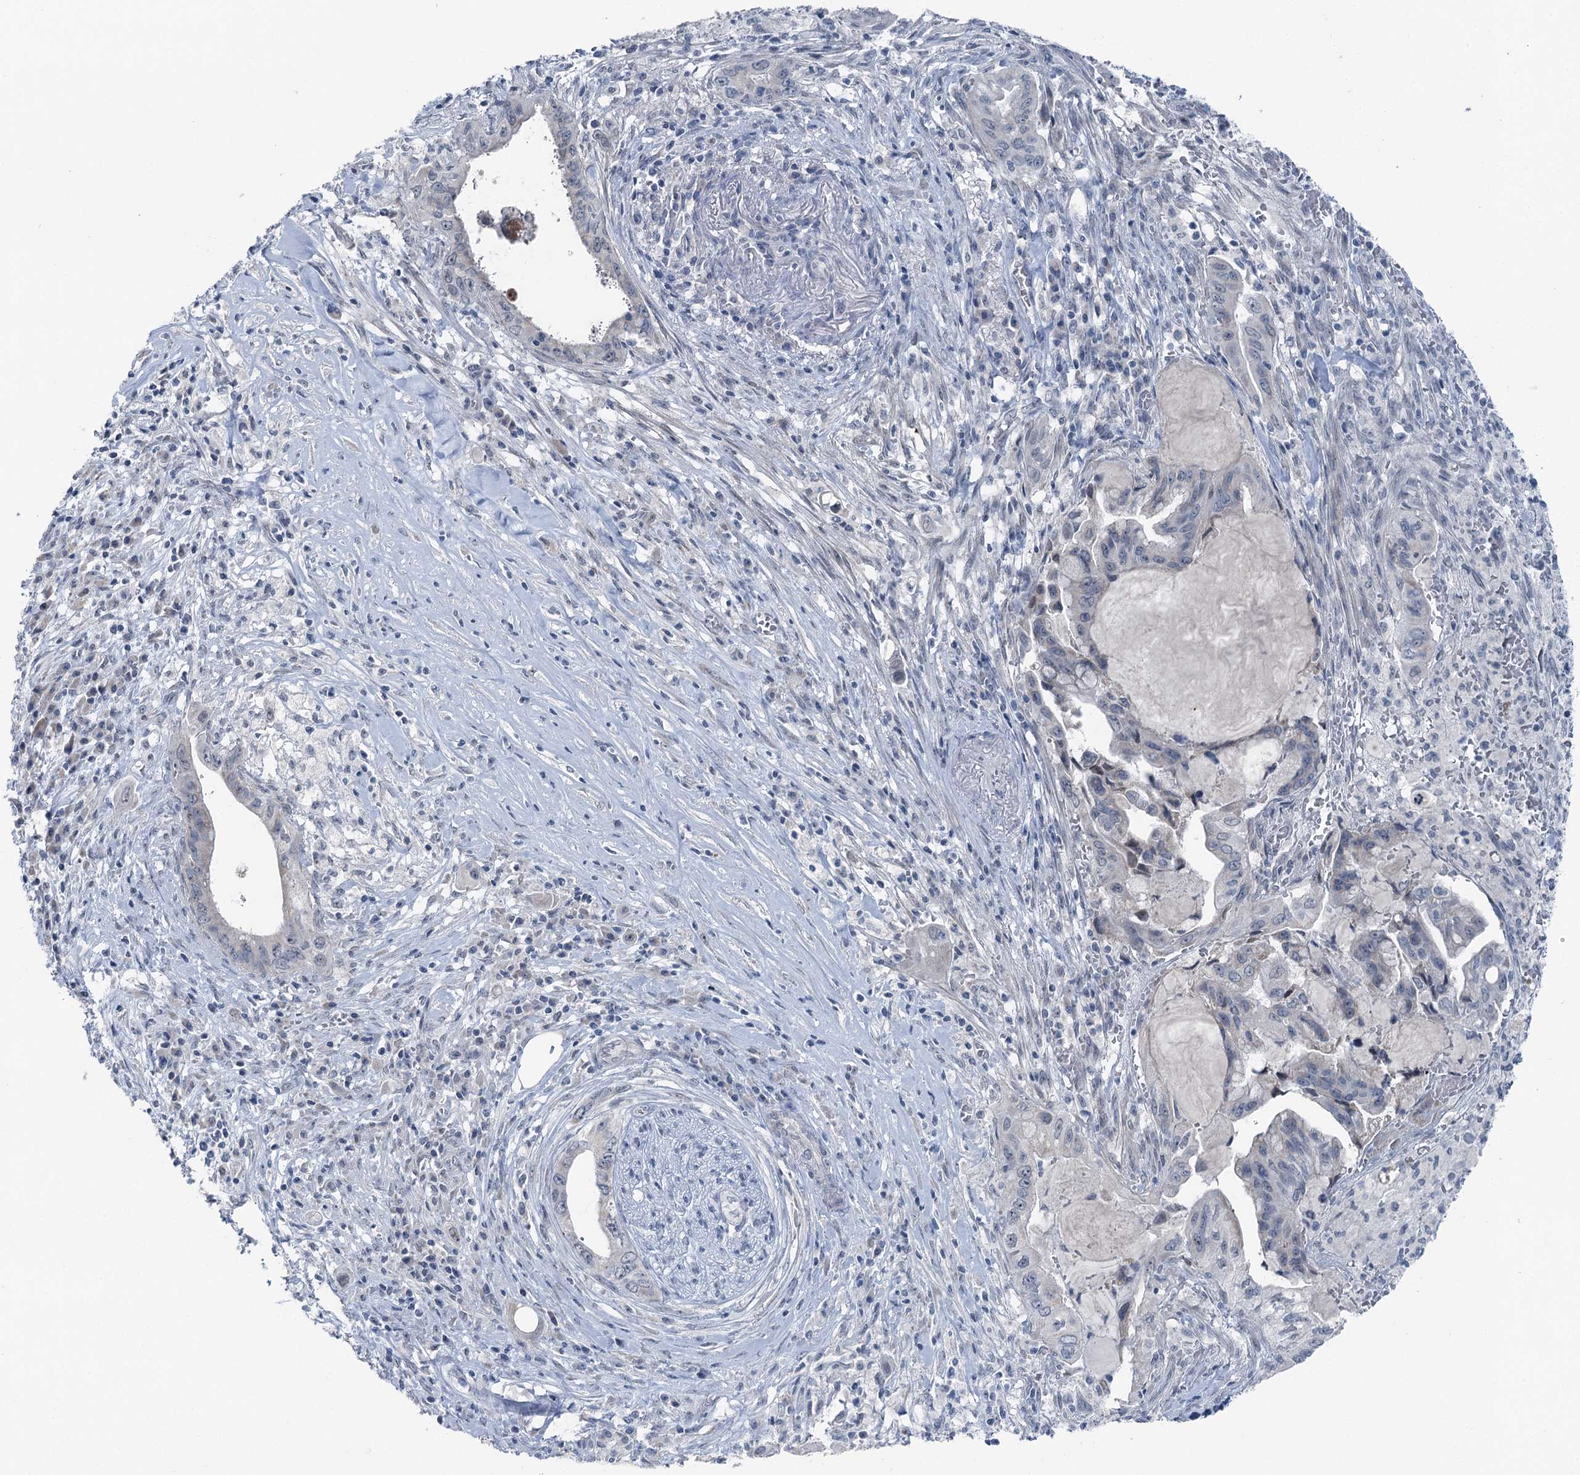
{"staining": {"intensity": "negative", "quantity": "none", "location": "none"}, "tissue": "pancreatic cancer", "cell_type": "Tumor cells", "image_type": "cancer", "snomed": [{"axis": "morphology", "description": "Adenocarcinoma, NOS"}, {"axis": "topography", "description": "Pancreas"}], "caption": "An immunohistochemistry (IHC) image of pancreatic cancer (adenocarcinoma) is shown. There is no staining in tumor cells of pancreatic cancer (adenocarcinoma).", "gene": "STEEP1", "patient": {"sex": "female", "age": 73}}